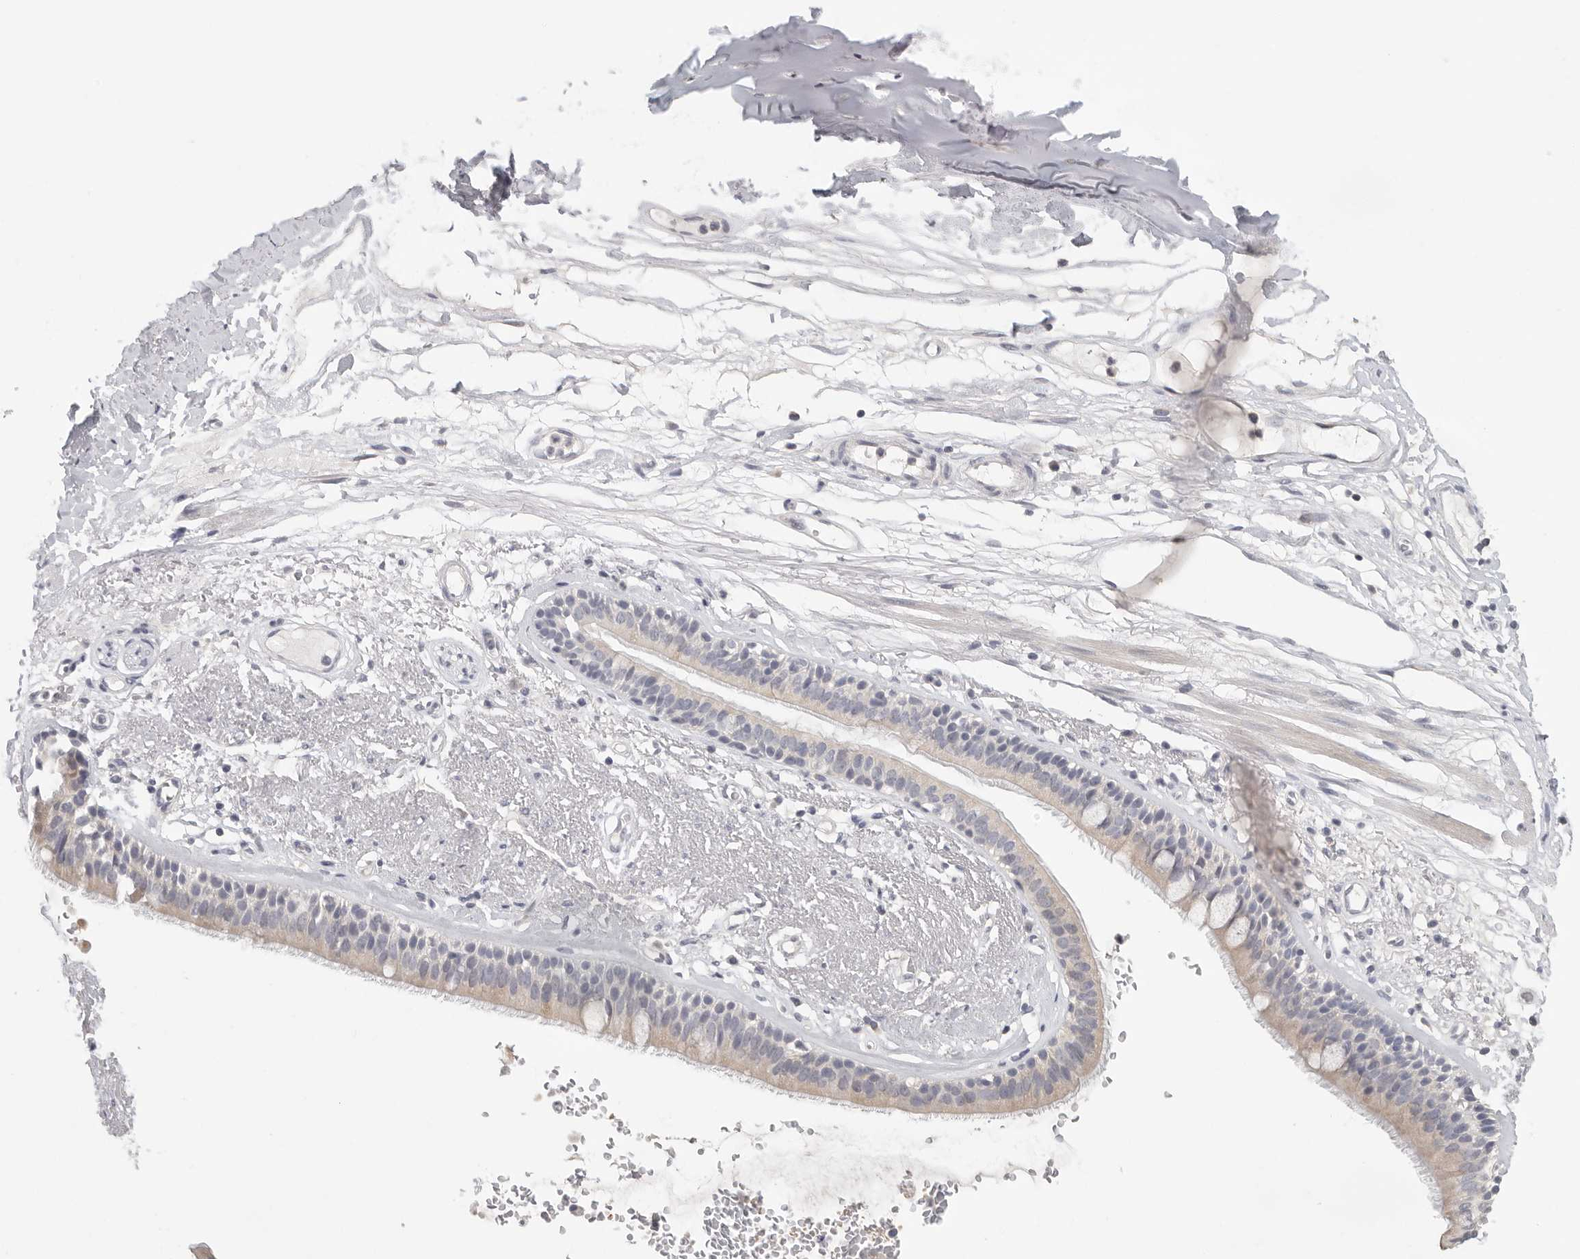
{"staining": {"intensity": "negative", "quantity": "none", "location": "none"}, "tissue": "adipose tissue", "cell_type": "Adipocytes", "image_type": "normal", "snomed": [{"axis": "morphology", "description": "Normal tissue, NOS"}, {"axis": "topography", "description": "Cartilage tissue"}], "caption": "High power microscopy histopathology image of an immunohistochemistry (IHC) photomicrograph of normal adipose tissue, revealing no significant expression in adipocytes.", "gene": "DNAJC11", "patient": {"sex": "female", "age": 63}}